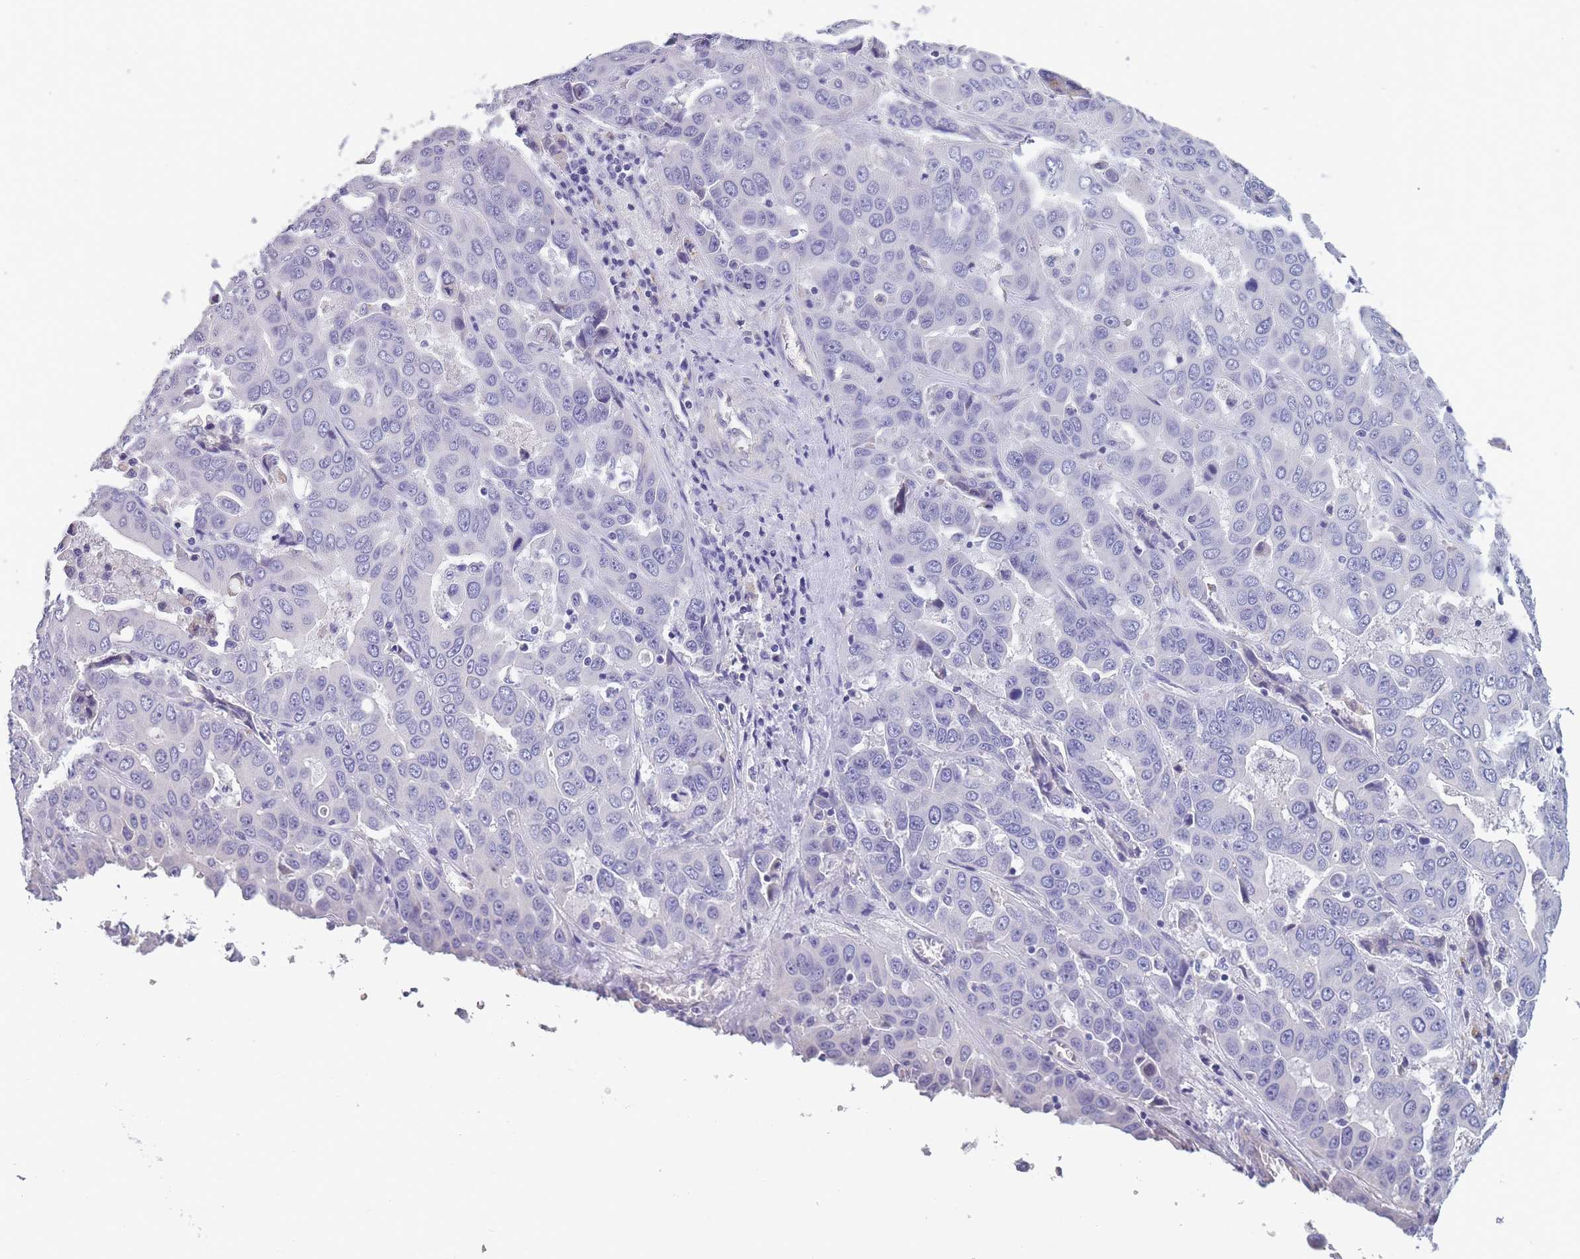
{"staining": {"intensity": "negative", "quantity": "none", "location": "none"}, "tissue": "liver cancer", "cell_type": "Tumor cells", "image_type": "cancer", "snomed": [{"axis": "morphology", "description": "Cholangiocarcinoma"}, {"axis": "topography", "description": "Liver"}], "caption": "Human liver cancer stained for a protein using immunohistochemistry (IHC) shows no expression in tumor cells.", "gene": "OR4C5", "patient": {"sex": "female", "age": 52}}